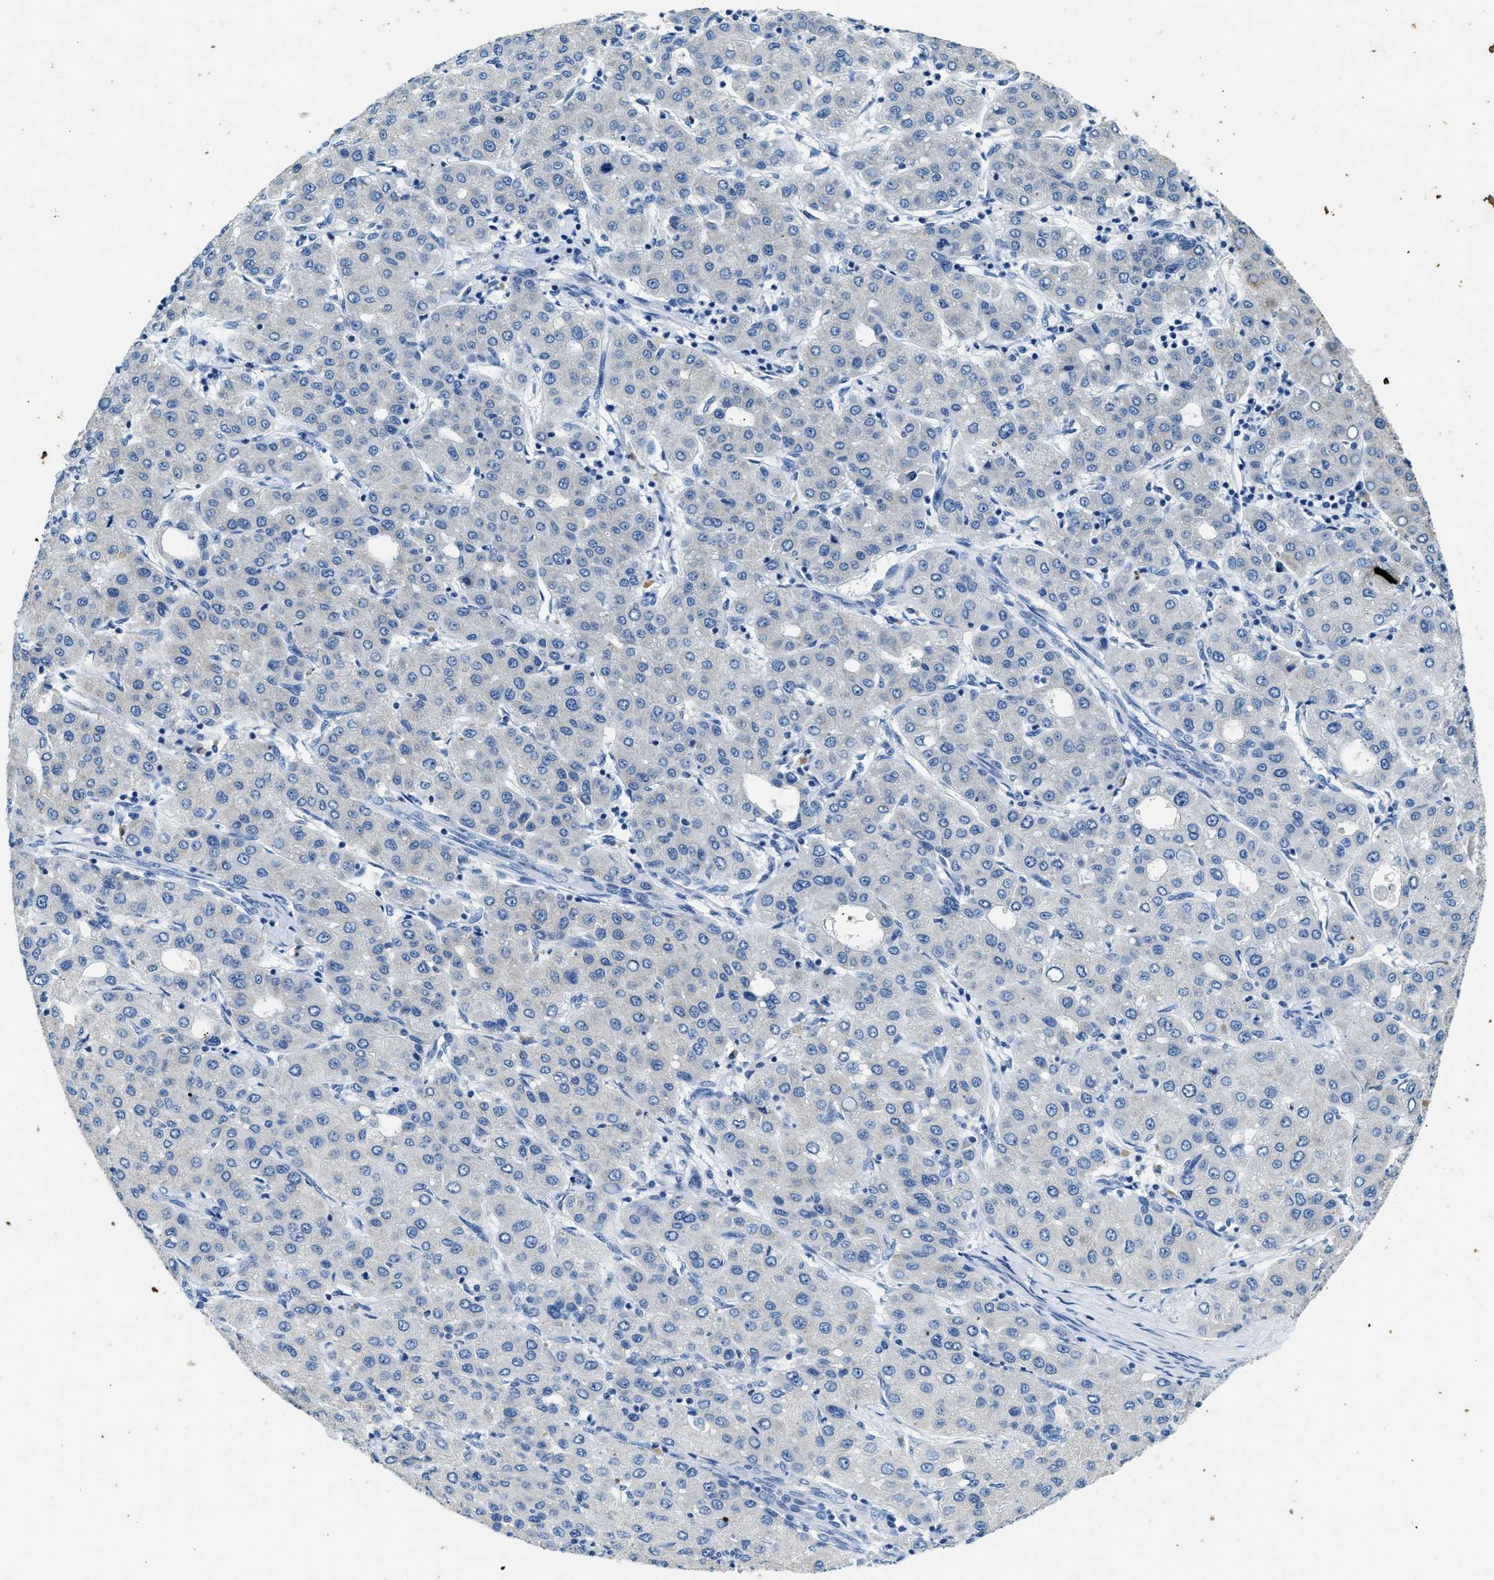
{"staining": {"intensity": "negative", "quantity": "none", "location": "none"}, "tissue": "liver cancer", "cell_type": "Tumor cells", "image_type": "cancer", "snomed": [{"axis": "morphology", "description": "Carcinoma, Hepatocellular, NOS"}, {"axis": "topography", "description": "Liver"}], "caption": "High power microscopy photomicrograph of an IHC micrograph of liver cancer, revealing no significant expression in tumor cells.", "gene": "CFAP20", "patient": {"sex": "male", "age": 65}}